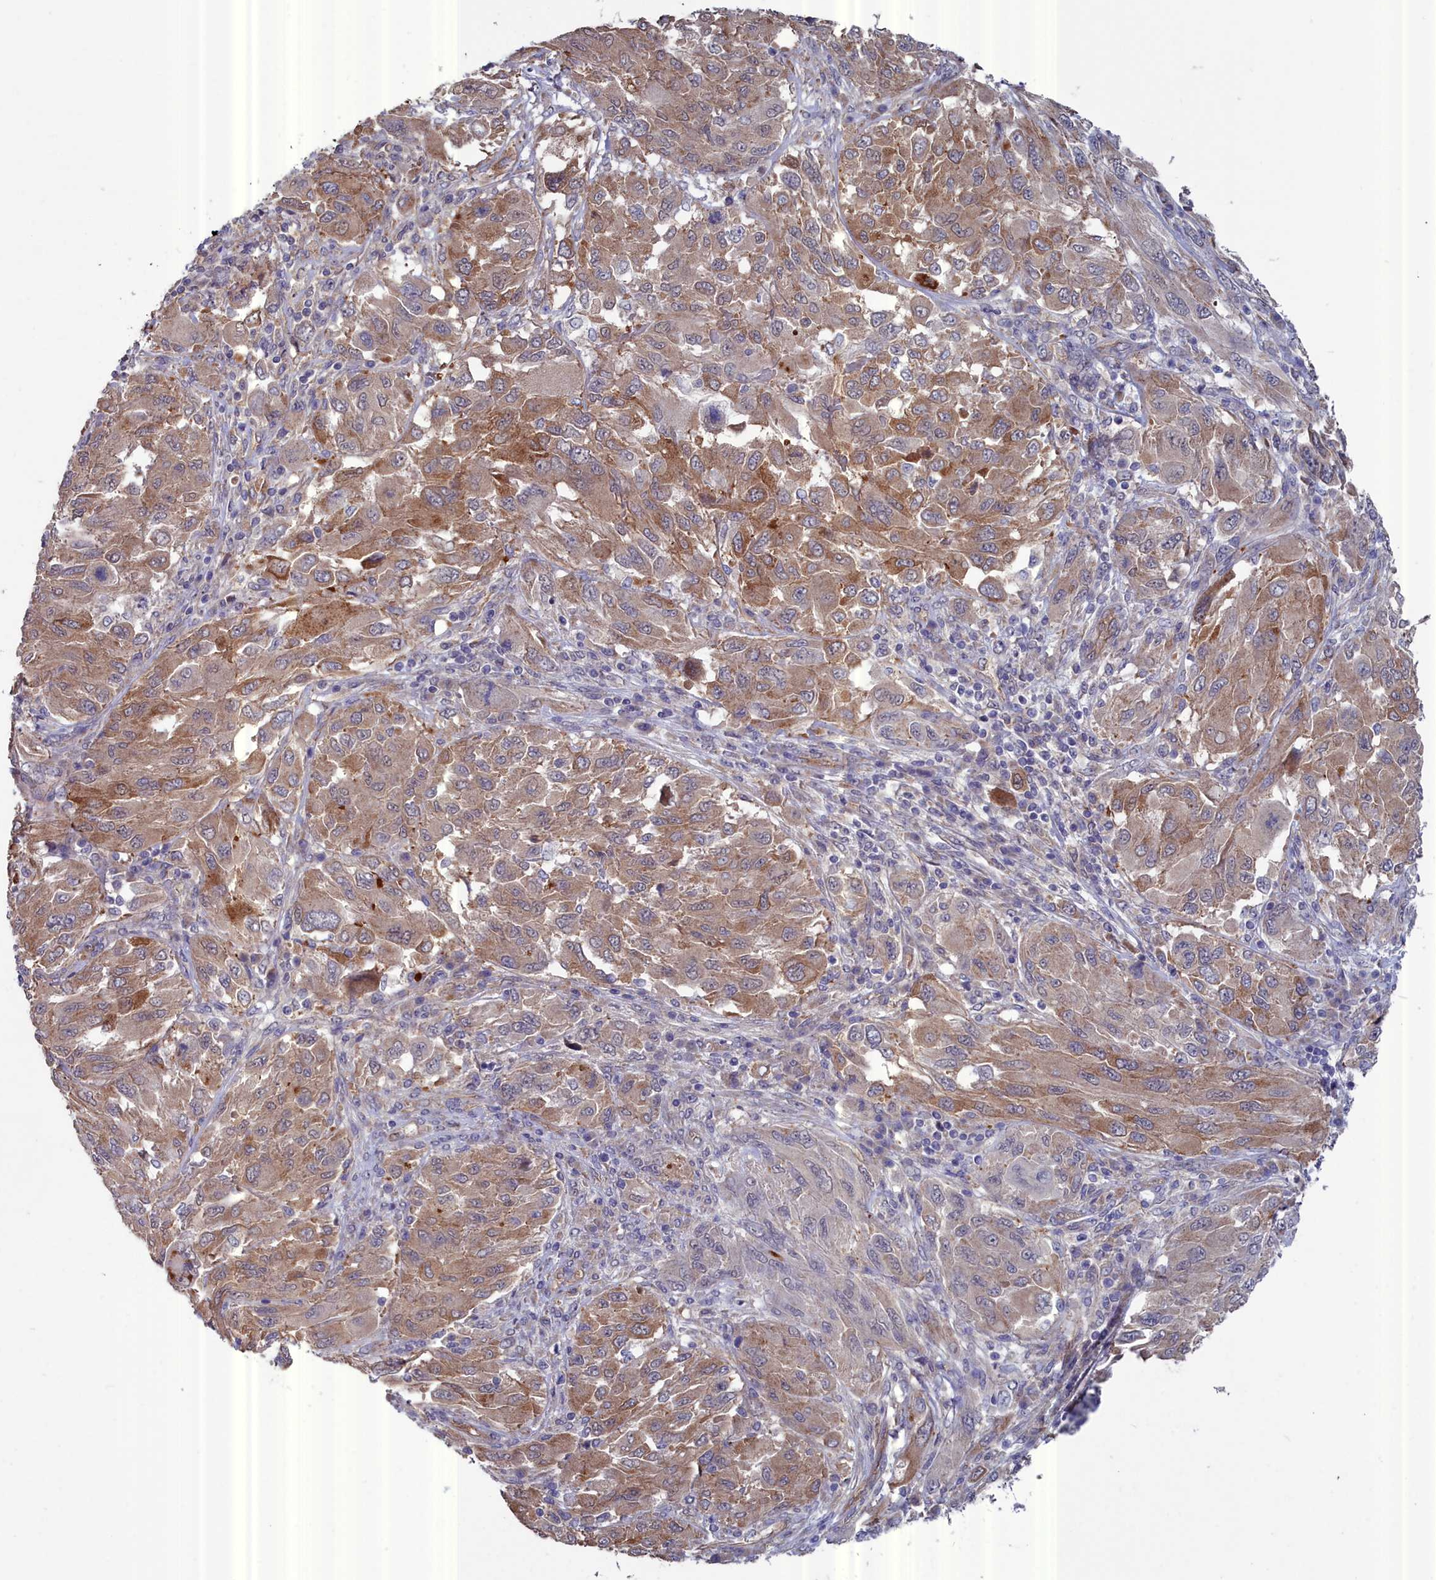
{"staining": {"intensity": "moderate", "quantity": ">75%", "location": "cytoplasmic/membranous"}, "tissue": "melanoma", "cell_type": "Tumor cells", "image_type": "cancer", "snomed": [{"axis": "morphology", "description": "Malignant melanoma, NOS"}, {"axis": "topography", "description": "Skin"}], "caption": "Immunohistochemistry (IHC) (DAB (3,3'-diaminobenzidine)) staining of human melanoma exhibits moderate cytoplasmic/membranous protein staining in about >75% of tumor cells. The staining was performed using DAB (3,3'-diaminobenzidine), with brown indicating positive protein expression. Nuclei are stained blue with hematoxylin.", "gene": "RDX", "patient": {"sex": "female", "age": 91}}